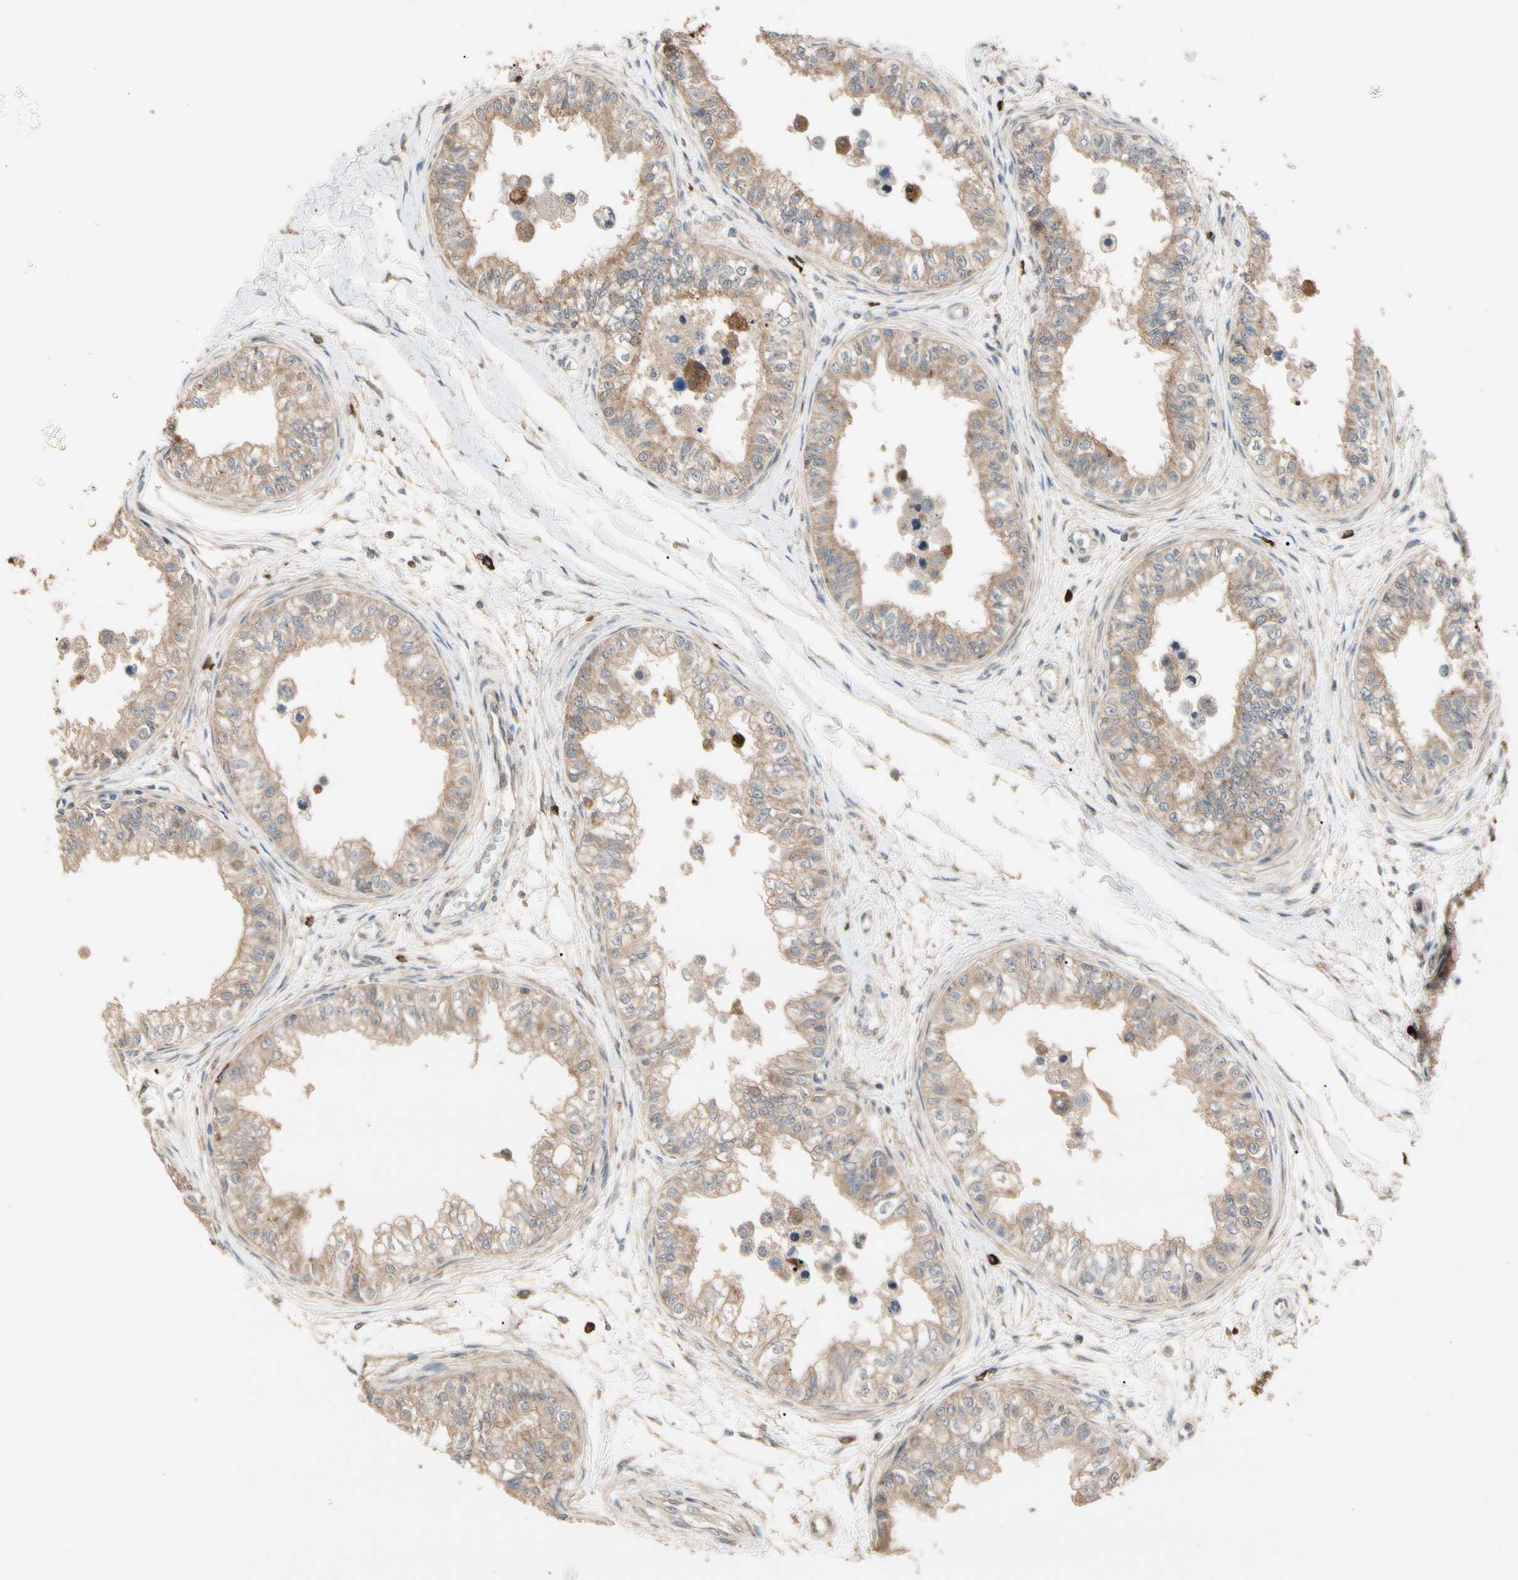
{"staining": {"intensity": "moderate", "quantity": ">75%", "location": "cytoplasmic/membranous"}, "tissue": "epididymis", "cell_type": "Glandular cells", "image_type": "normal", "snomed": [{"axis": "morphology", "description": "Normal tissue, NOS"}, {"axis": "morphology", "description": "Adenocarcinoma, metastatic, NOS"}, {"axis": "topography", "description": "Testis"}, {"axis": "topography", "description": "Epididymis"}], "caption": "Immunohistochemistry (IHC) of unremarkable epididymis displays medium levels of moderate cytoplasmic/membranous staining in about >75% of glandular cells. The protein of interest is shown in brown color, while the nuclei are stained blue.", "gene": "ATG4C", "patient": {"sex": "male", "age": 26}}